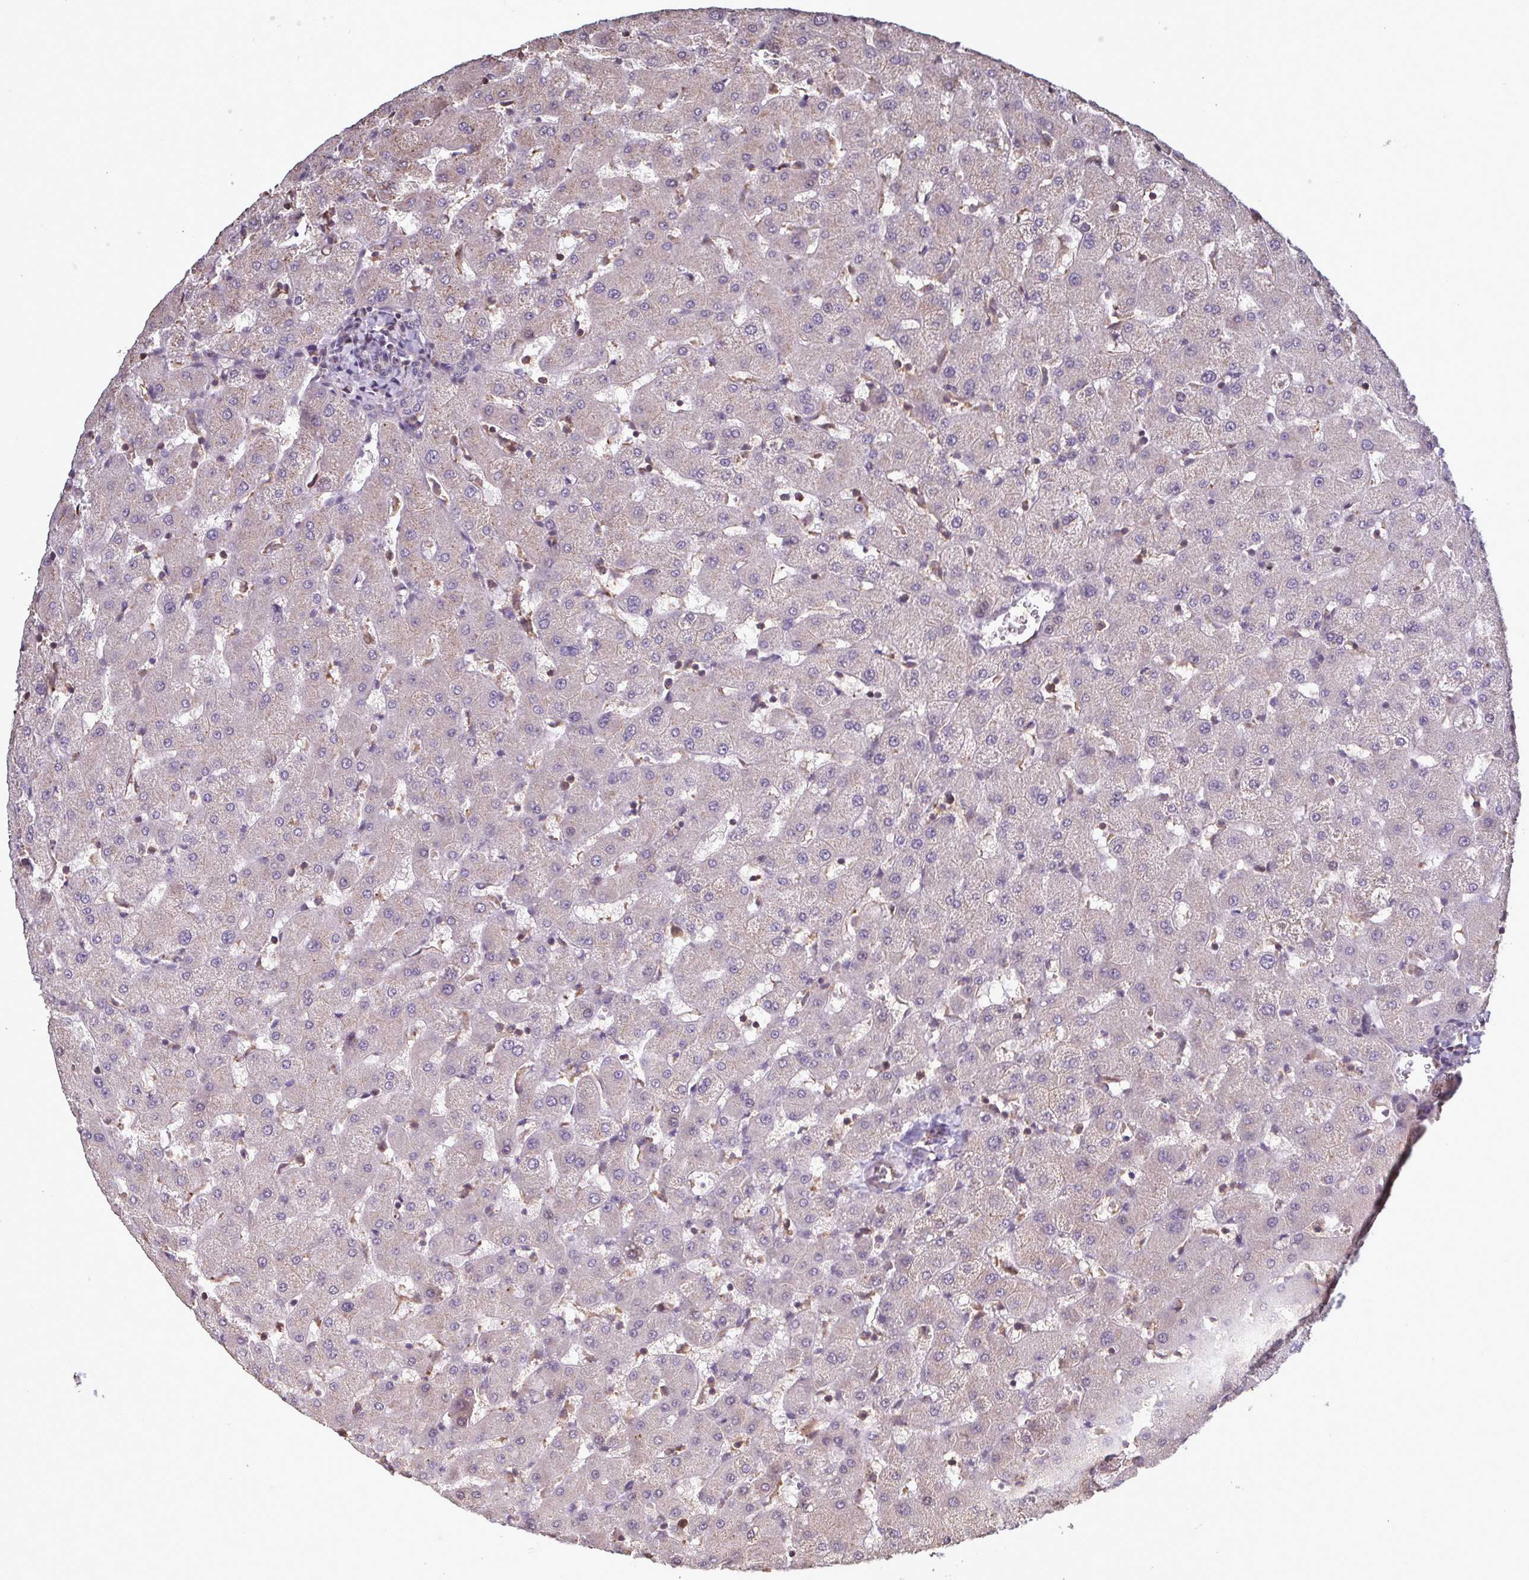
{"staining": {"intensity": "negative", "quantity": "none", "location": "none"}, "tissue": "liver", "cell_type": "Cholangiocytes", "image_type": "normal", "snomed": [{"axis": "morphology", "description": "Normal tissue, NOS"}, {"axis": "topography", "description": "Liver"}], "caption": "High magnification brightfield microscopy of benign liver stained with DAB (3,3'-diaminobenzidine) (brown) and counterstained with hematoxylin (blue): cholangiocytes show no significant staining. Brightfield microscopy of immunohistochemistry (IHC) stained with DAB (brown) and hematoxylin (blue), captured at high magnification.", "gene": "ZNF200", "patient": {"sex": "female", "age": 63}}